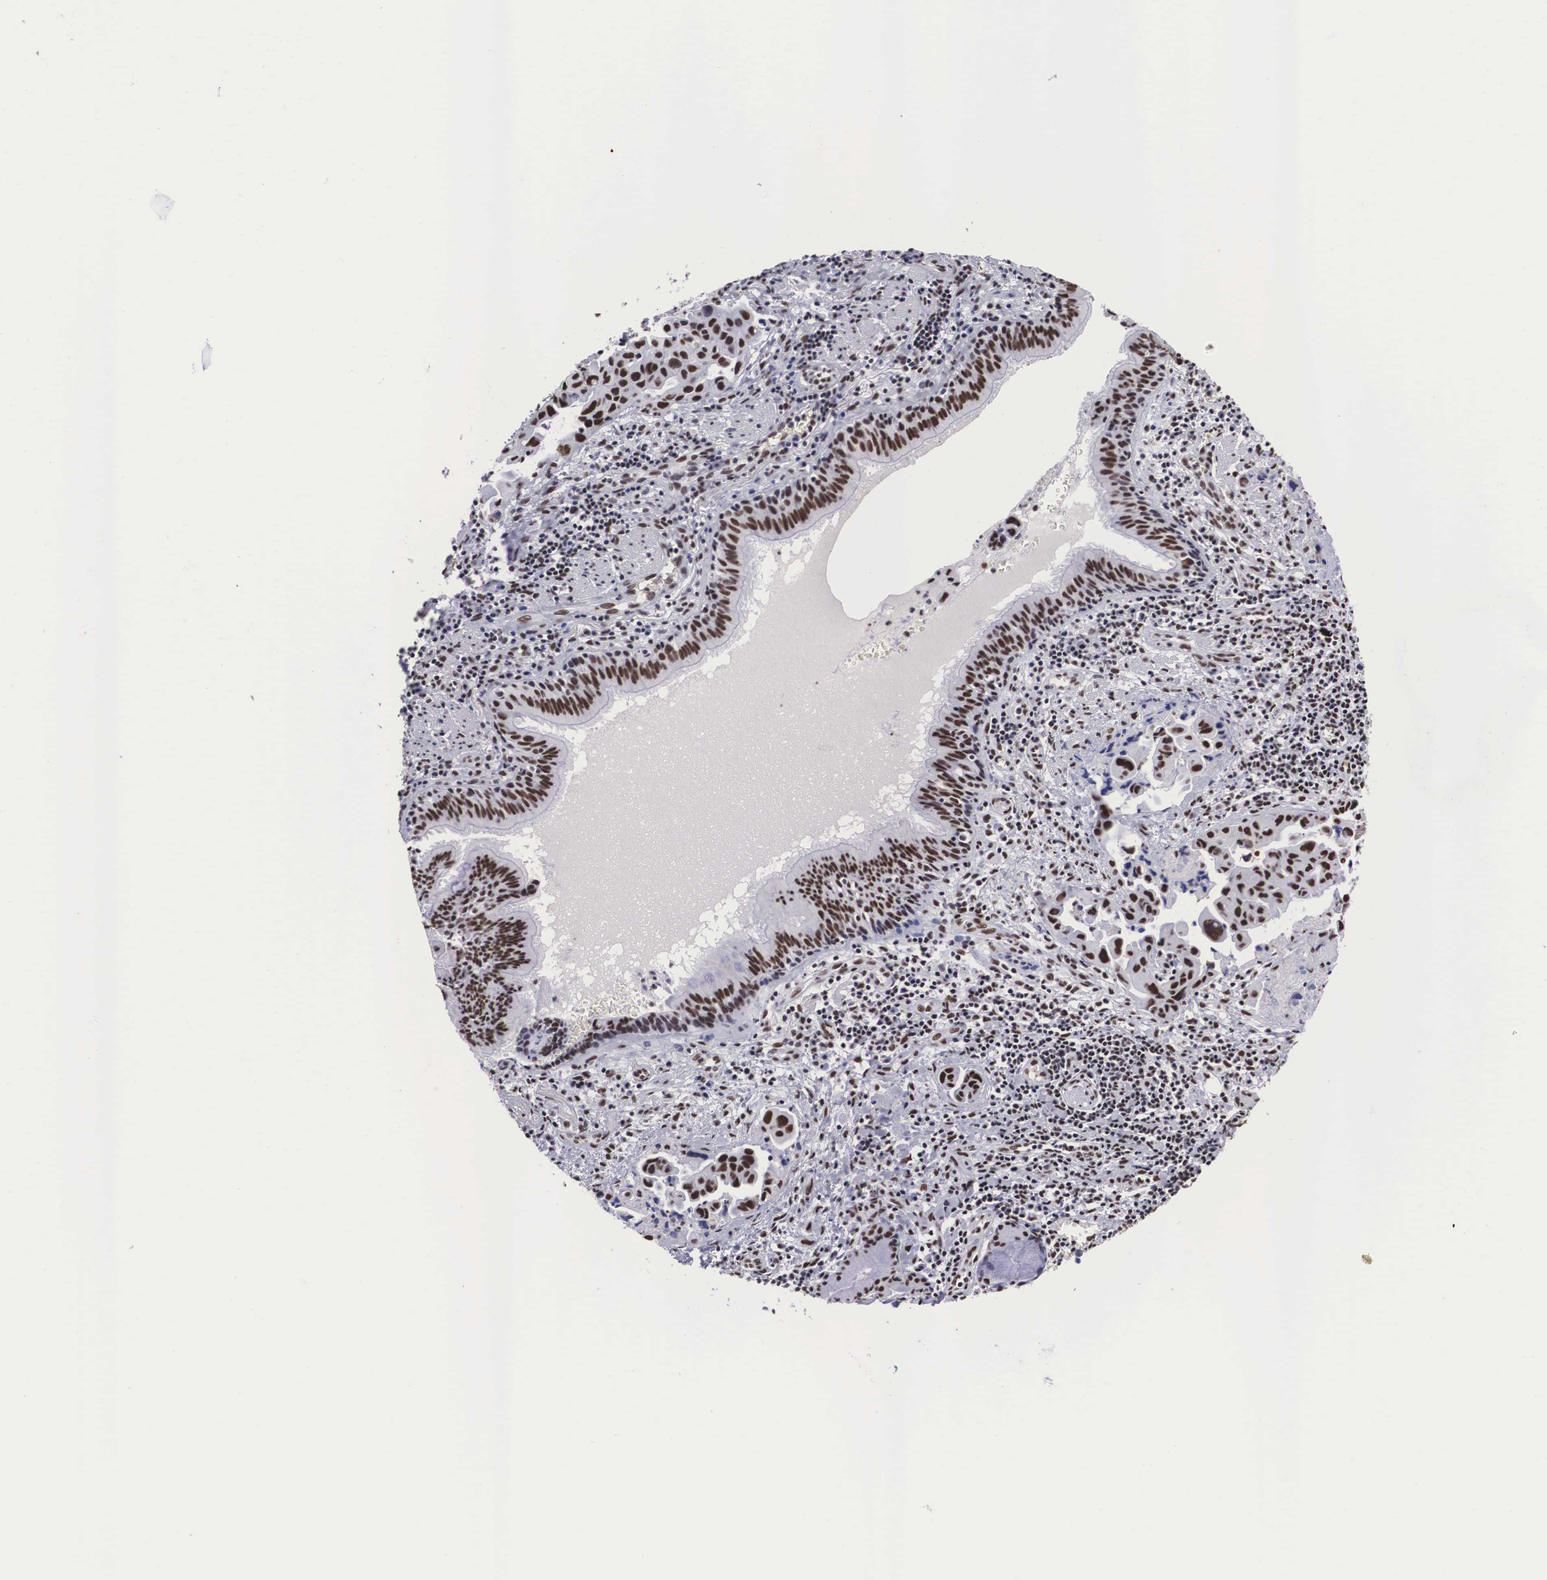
{"staining": {"intensity": "strong", "quantity": ">75%", "location": "nuclear"}, "tissue": "lung cancer", "cell_type": "Tumor cells", "image_type": "cancer", "snomed": [{"axis": "morphology", "description": "Adenocarcinoma, NOS"}, {"axis": "topography", "description": "Lung"}], "caption": "A brown stain labels strong nuclear staining of a protein in human lung cancer (adenocarcinoma) tumor cells.", "gene": "SF3A1", "patient": {"sex": "male", "age": 64}}